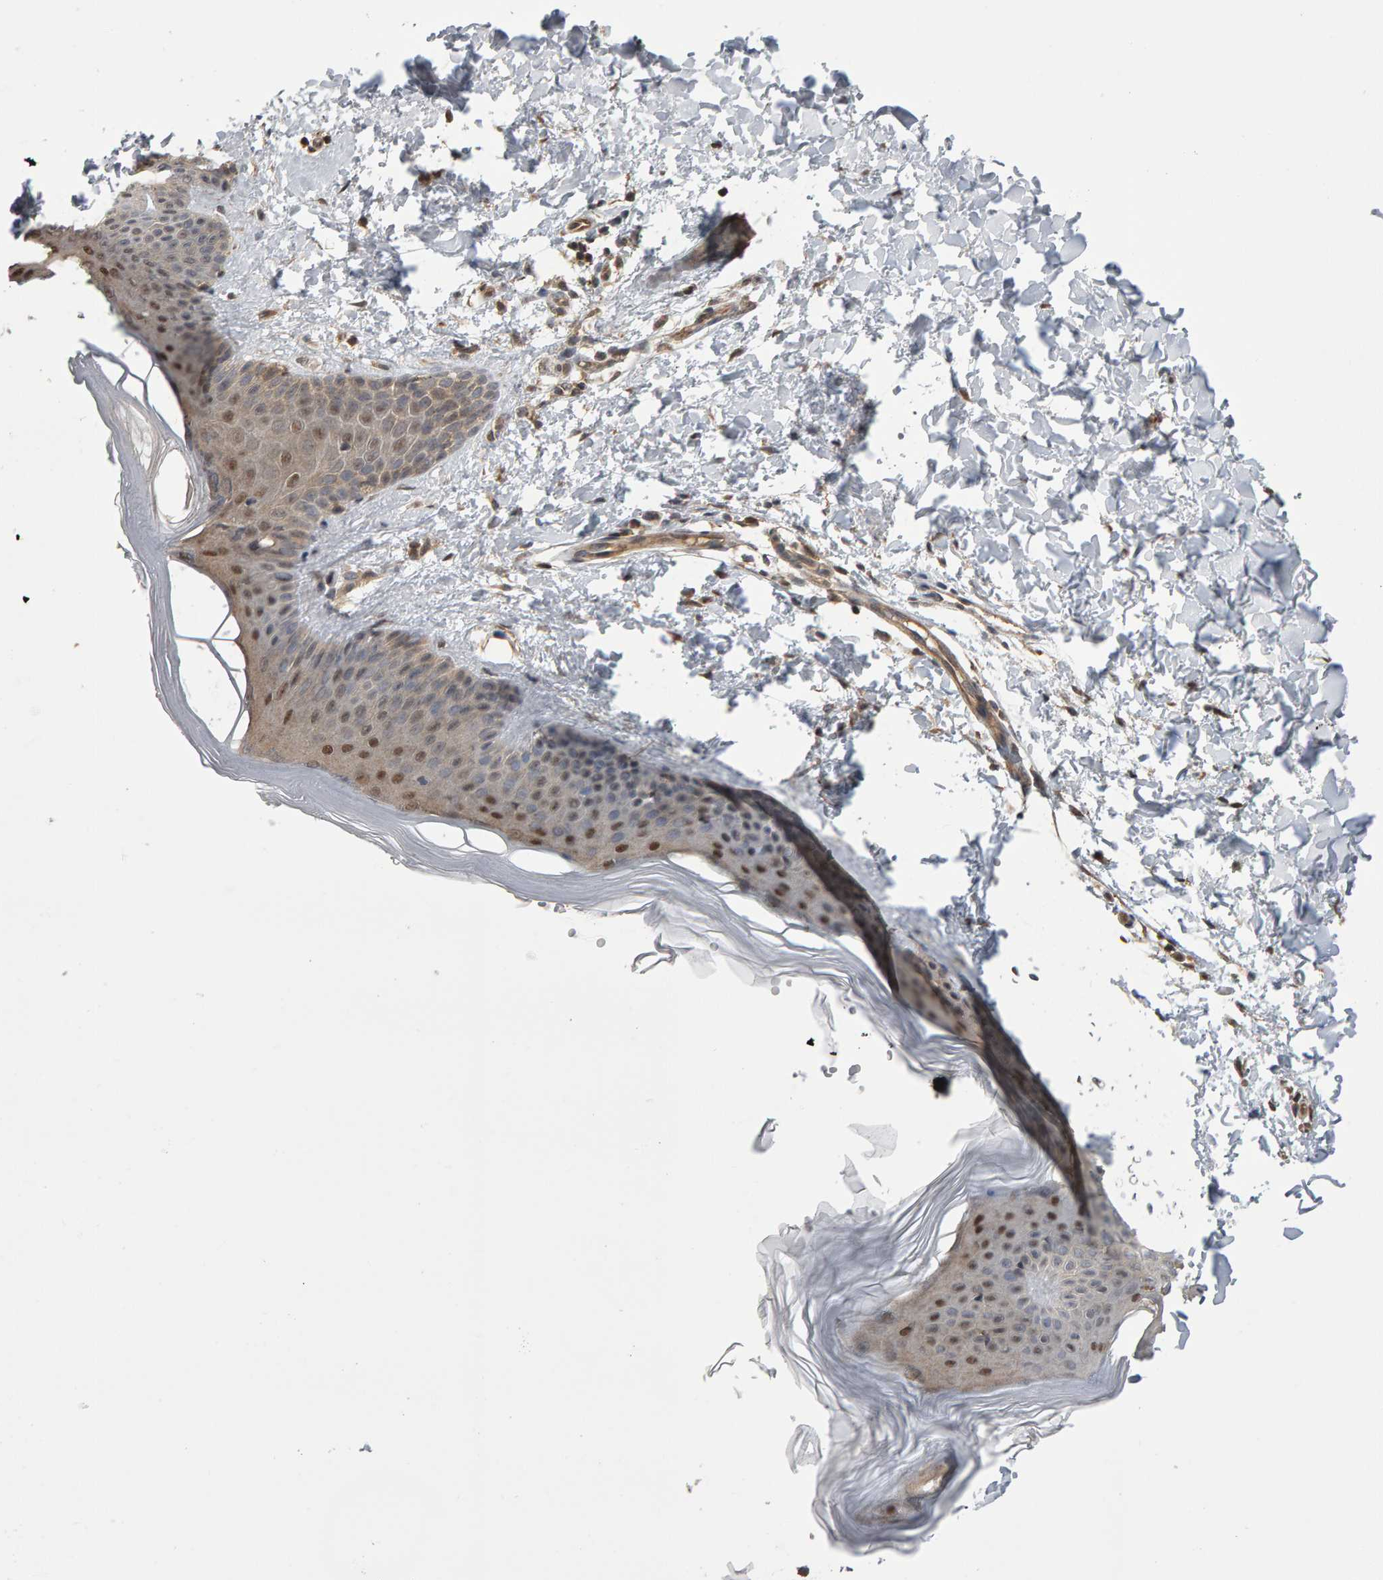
{"staining": {"intensity": "moderate", "quantity": ">75%", "location": "cytoplasmic/membranous,nuclear"}, "tissue": "skin", "cell_type": "Fibroblasts", "image_type": "normal", "snomed": [{"axis": "morphology", "description": "Normal tissue, NOS"}, {"axis": "morphology", "description": "Malignant melanoma, Metastatic site"}, {"axis": "topography", "description": "Skin"}], "caption": "Immunohistochemistry staining of unremarkable skin, which shows medium levels of moderate cytoplasmic/membranous,nuclear positivity in approximately >75% of fibroblasts indicating moderate cytoplasmic/membranous,nuclear protein expression. The staining was performed using DAB (brown) for protein detection and nuclei were counterstained in hematoxylin (blue).", "gene": "COASY", "patient": {"sex": "male", "age": 41}}